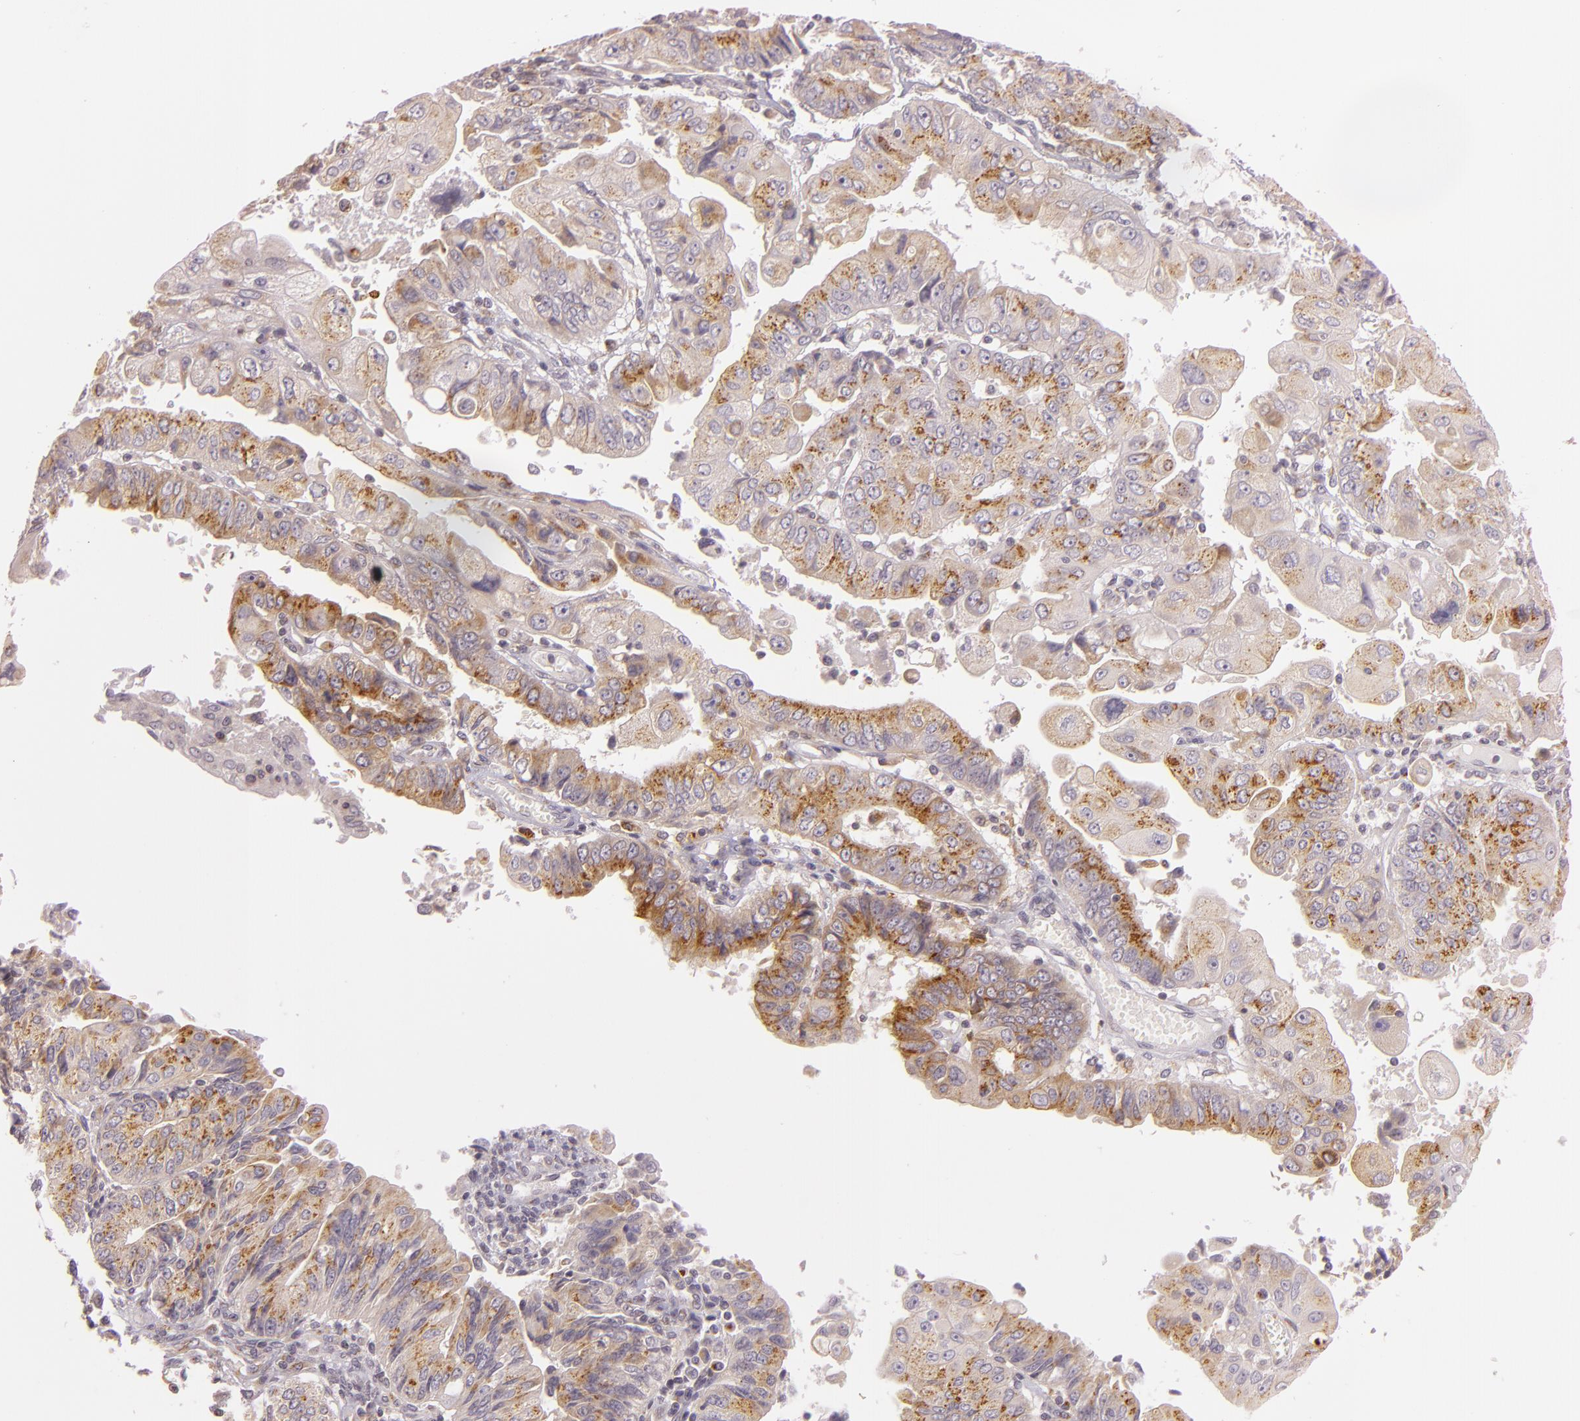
{"staining": {"intensity": "moderate", "quantity": ">75%", "location": "cytoplasmic/membranous"}, "tissue": "endometrial cancer", "cell_type": "Tumor cells", "image_type": "cancer", "snomed": [{"axis": "morphology", "description": "Adenocarcinoma, NOS"}, {"axis": "topography", "description": "Endometrium"}], "caption": "Tumor cells display medium levels of moderate cytoplasmic/membranous staining in about >75% of cells in endometrial adenocarcinoma.", "gene": "LGMN", "patient": {"sex": "female", "age": 75}}